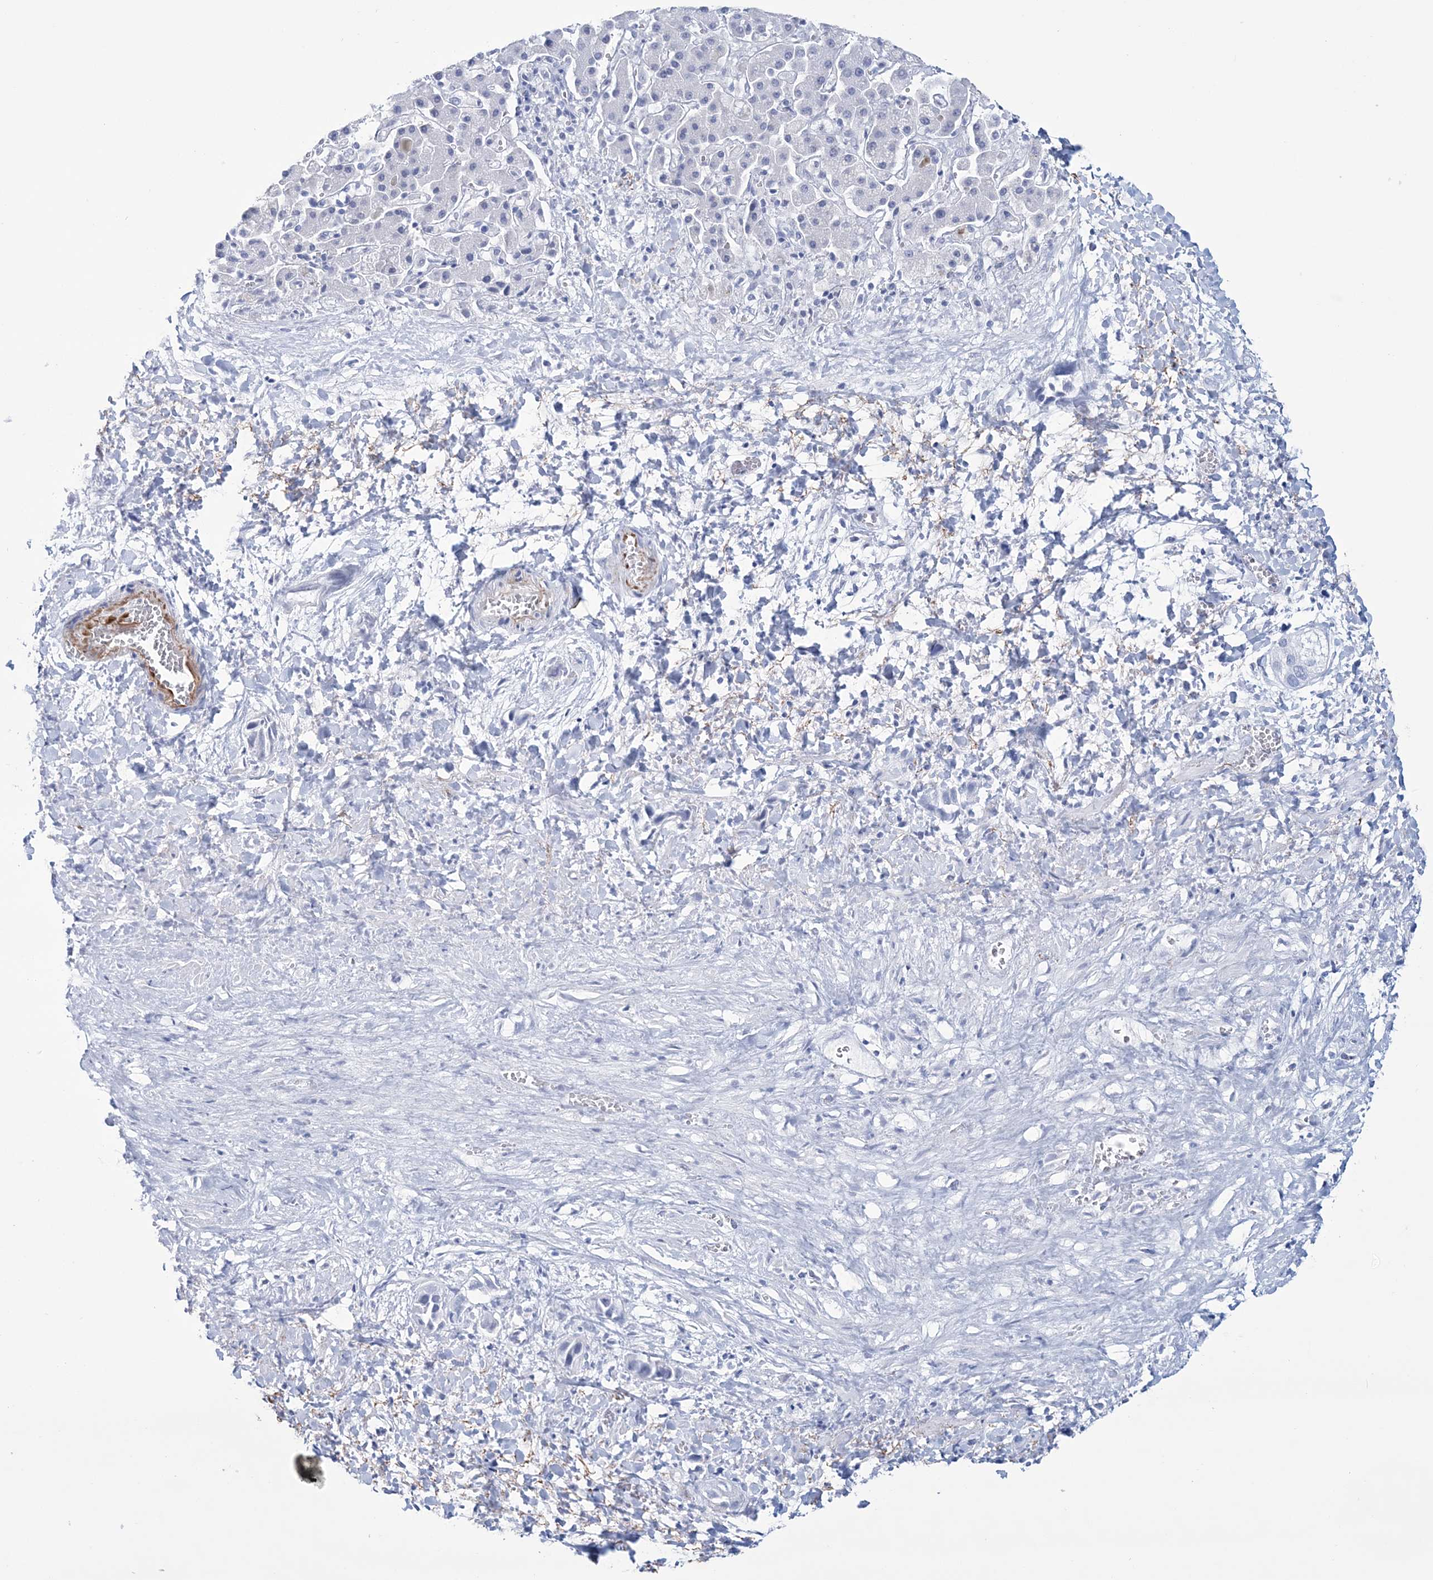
{"staining": {"intensity": "negative", "quantity": "none", "location": "none"}, "tissue": "liver cancer", "cell_type": "Tumor cells", "image_type": "cancer", "snomed": [{"axis": "morphology", "description": "Cholangiocarcinoma"}, {"axis": "topography", "description": "Liver"}], "caption": "The immunohistochemistry (IHC) micrograph has no significant staining in tumor cells of liver cancer (cholangiocarcinoma) tissue.", "gene": "DPCD", "patient": {"sex": "female", "age": 52}}